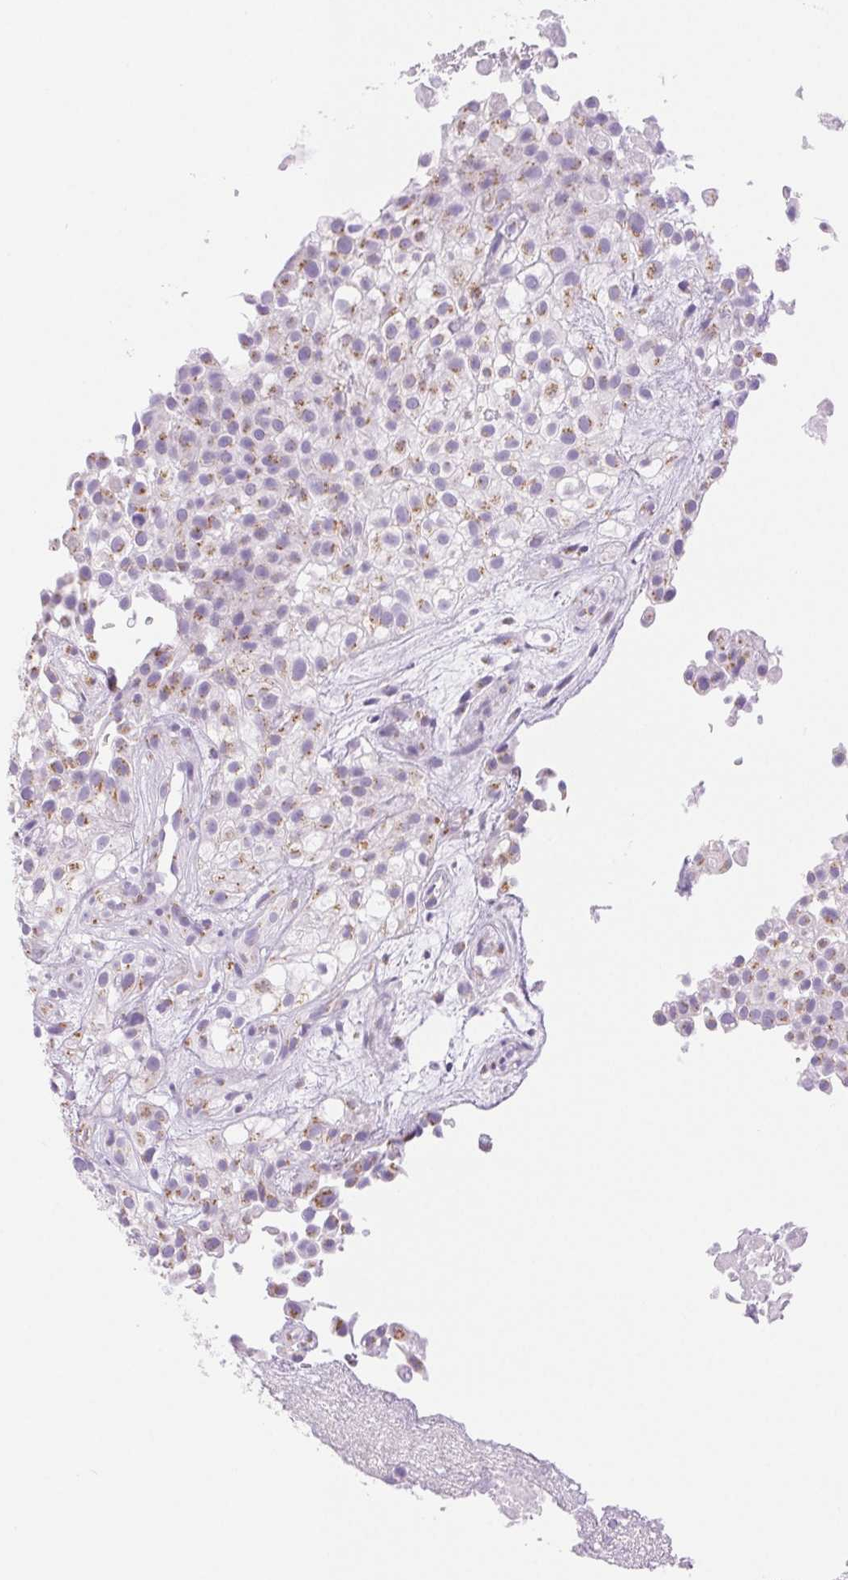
{"staining": {"intensity": "weak", "quantity": "<25%", "location": "cytoplasmic/membranous"}, "tissue": "urothelial cancer", "cell_type": "Tumor cells", "image_type": "cancer", "snomed": [{"axis": "morphology", "description": "Urothelial carcinoma, High grade"}, {"axis": "topography", "description": "Urinary bladder"}], "caption": "This is a photomicrograph of IHC staining of urothelial carcinoma (high-grade), which shows no expression in tumor cells.", "gene": "SERPINB3", "patient": {"sex": "male", "age": 56}}